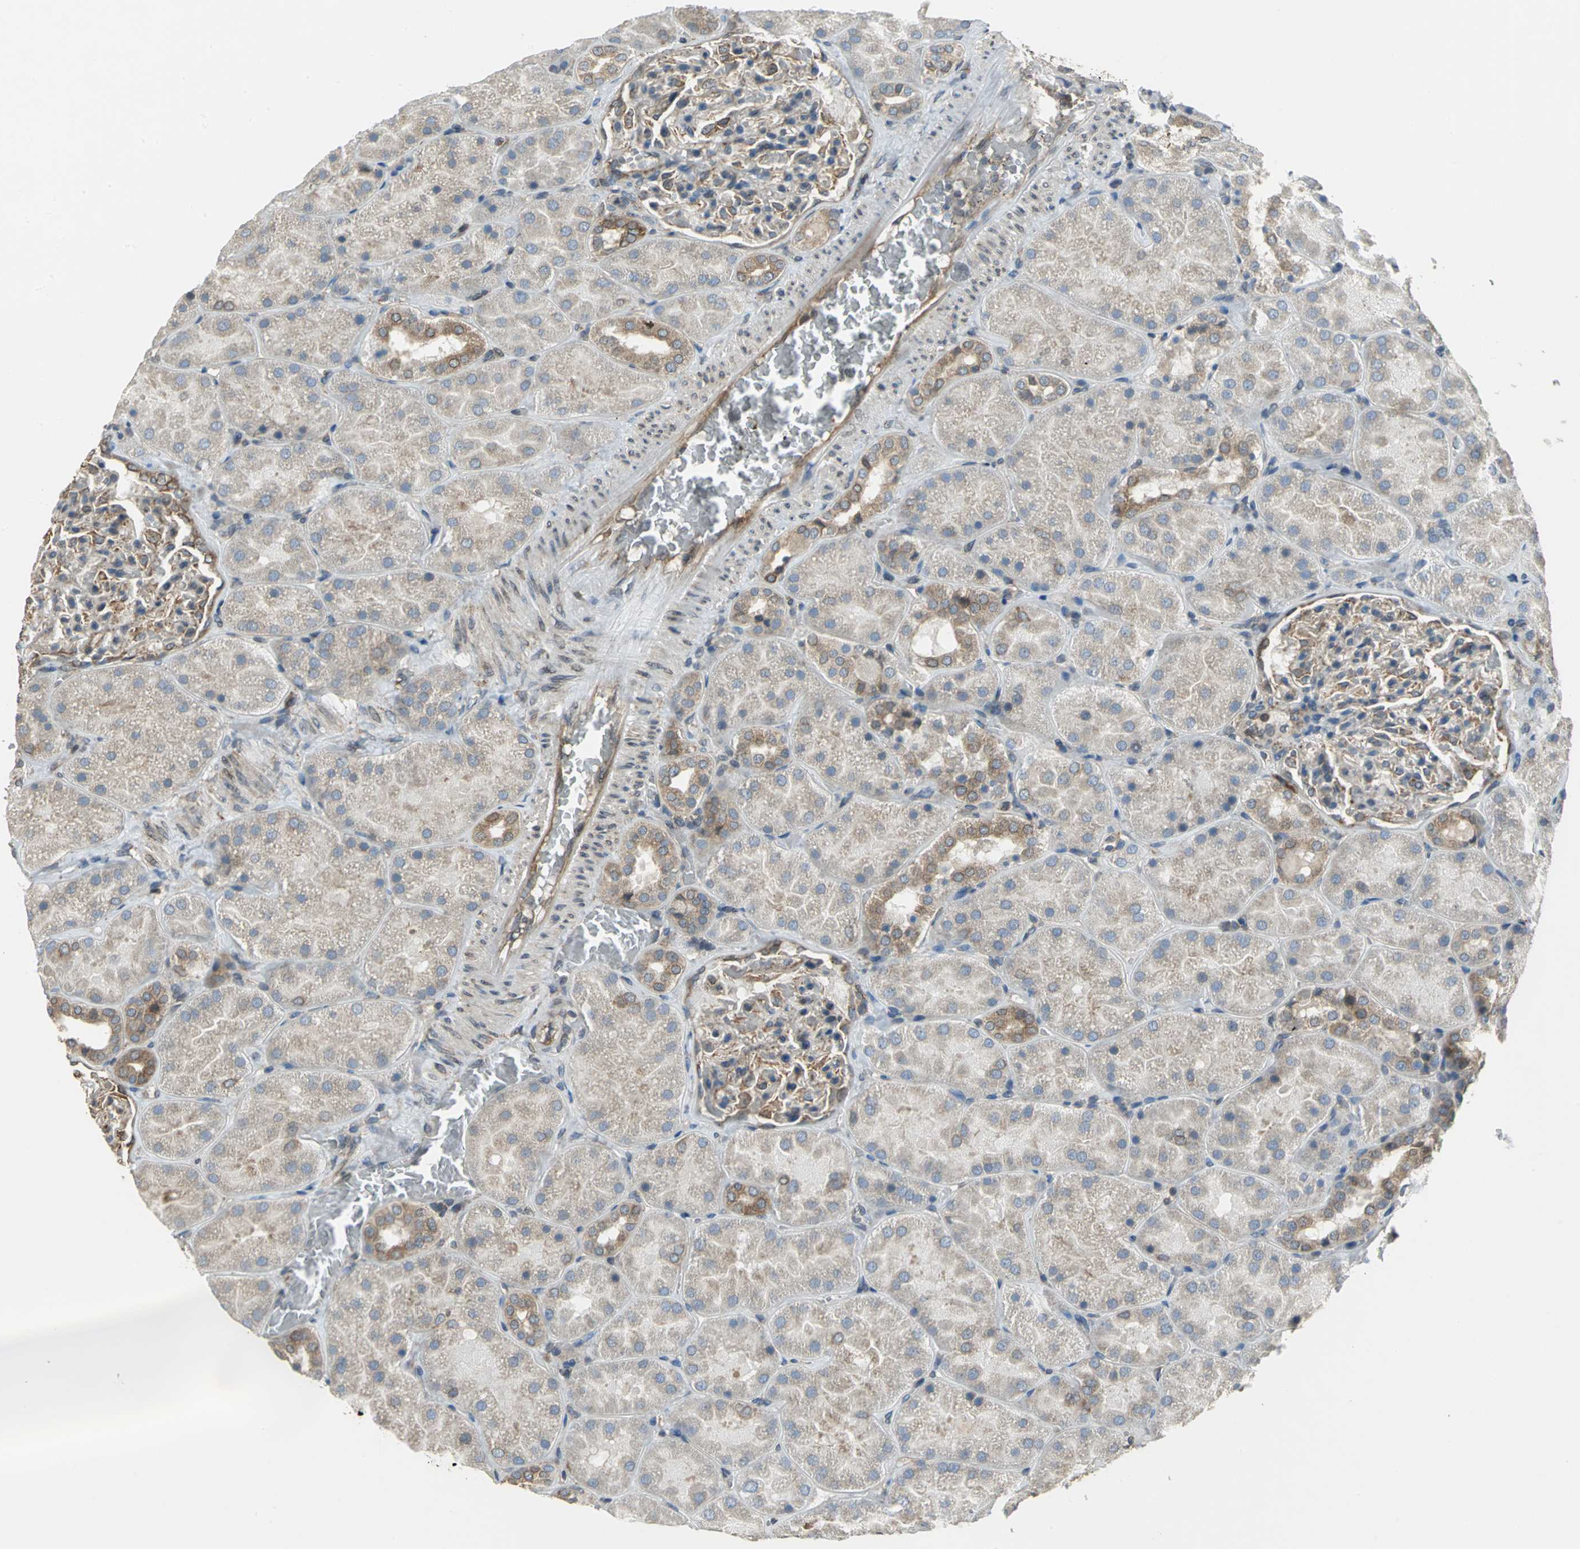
{"staining": {"intensity": "moderate", "quantity": ">75%", "location": "cytoplasmic/membranous"}, "tissue": "kidney", "cell_type": "Cells in glomeruli", "image_type": "normal", "snomed": [{"axis": "morphology", "description": "Normal tissue, NOS"}, {"axis": "topography", "description": "Kidney"}], "caption": "Moderate cytoplasmic/membranous protein positivity is present in about >75% of cells in glomeruli in kidney. The protein is shown in brown color, while the nuclei are stained blue.", "gene": "SYVN1", "patient": {"sex": "male", "age": 28}}